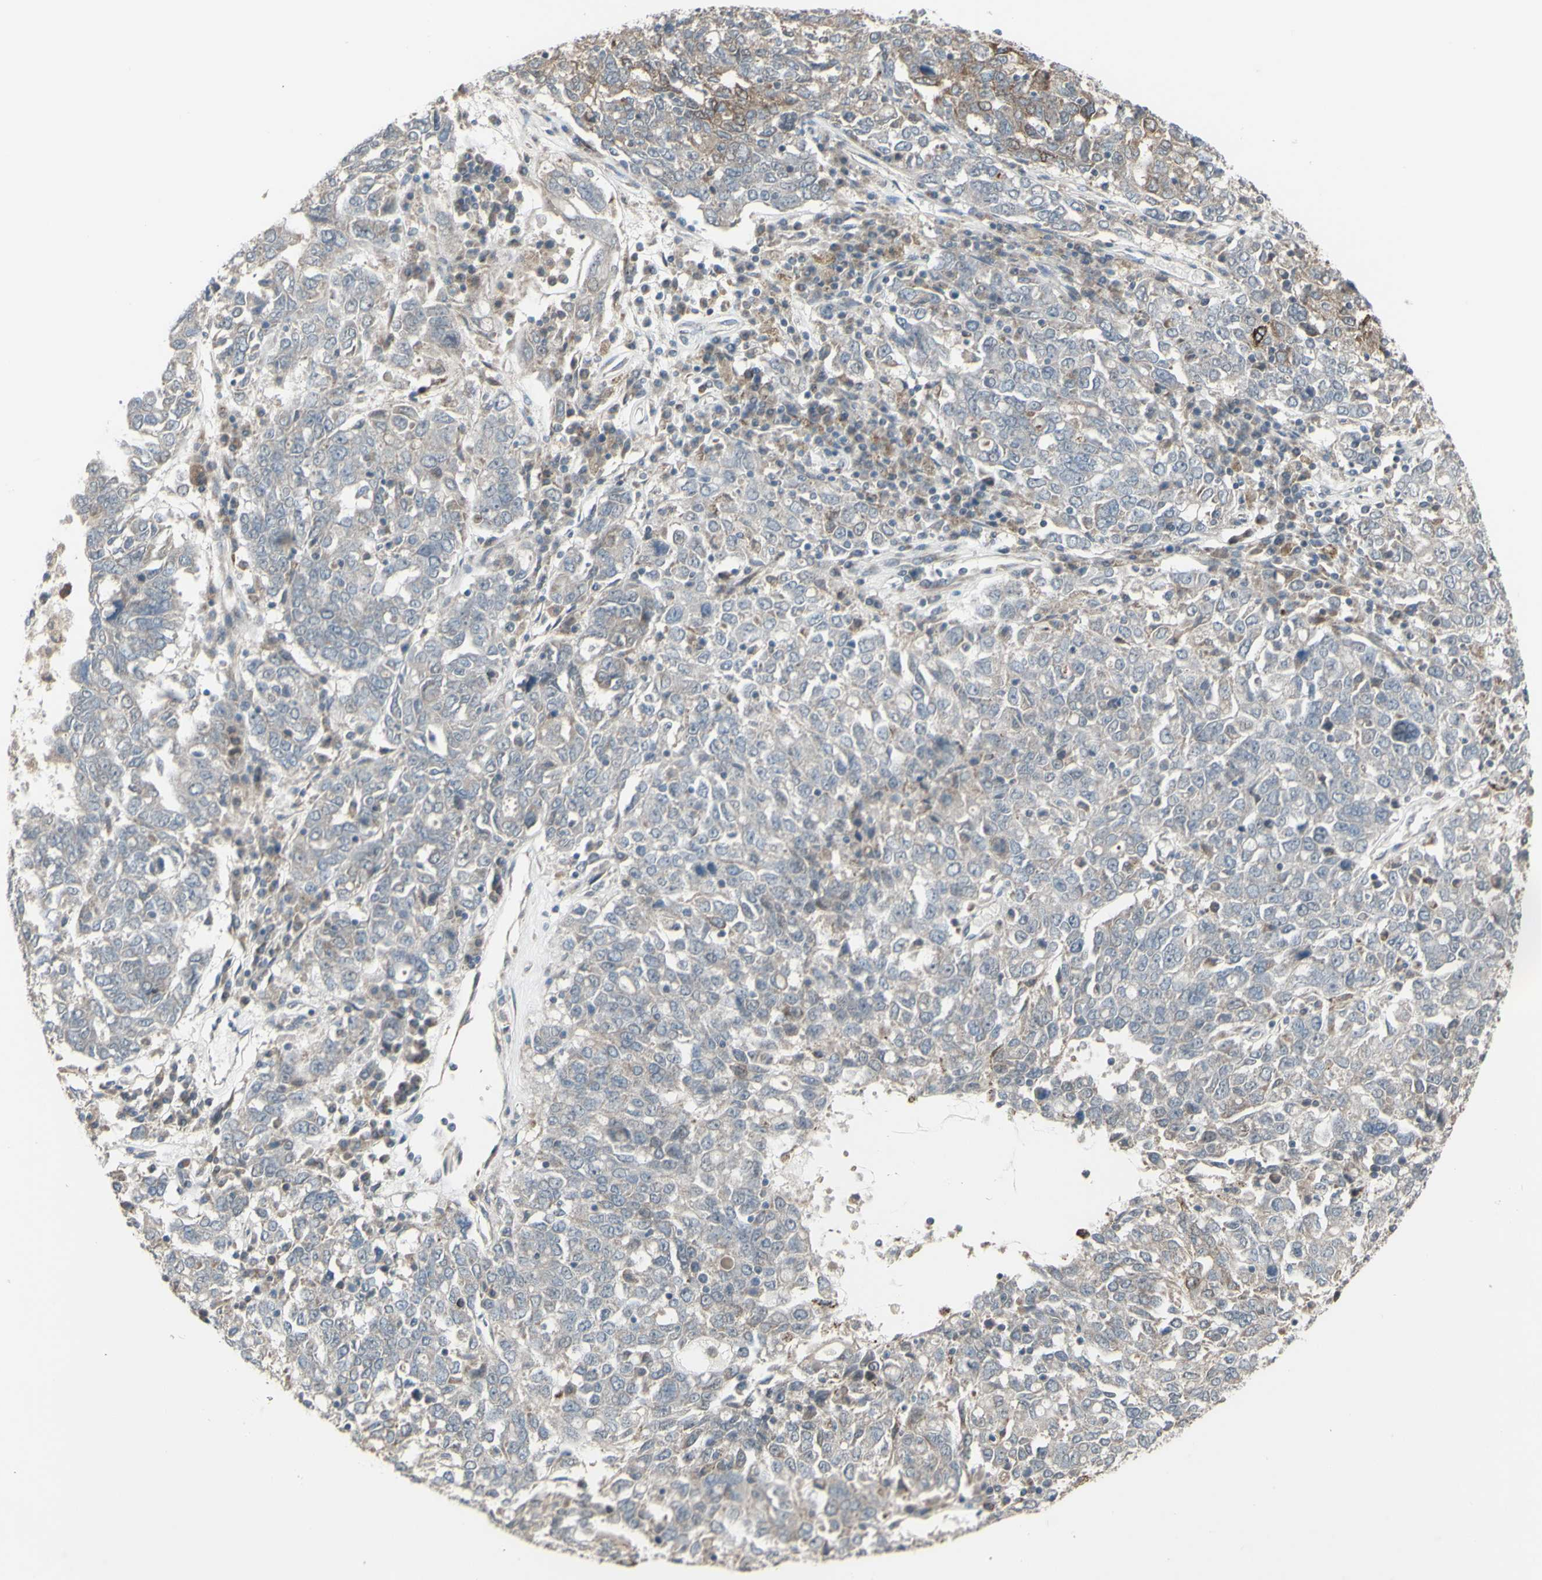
{"staining": {"intensity": "weak", "quantity": ">75%", "location": "cytoplasmic/membranous"}, "tissue": "ovarian cancer", "cell_type": "Tumor cells", "image_type": "cancer", "snomed": [{"axis": "morphology", "description": "Carcinoma, endometroid"}, {"axis": "topography", "description": "Ovary"}], "caption": "High-magnification brightfield microscopy of ovarian endometroid carcinoma stained with DAB (3,3'-diaminobenzidine) (brown) and counterstained with hematoxylin (blue). tumor cells exhibit weak cytoplasmic/membranous expression is appreciated in about>75% of cells.", "gene": "GRAMD1B", "patient": {"sex": "female", "age": 62}}